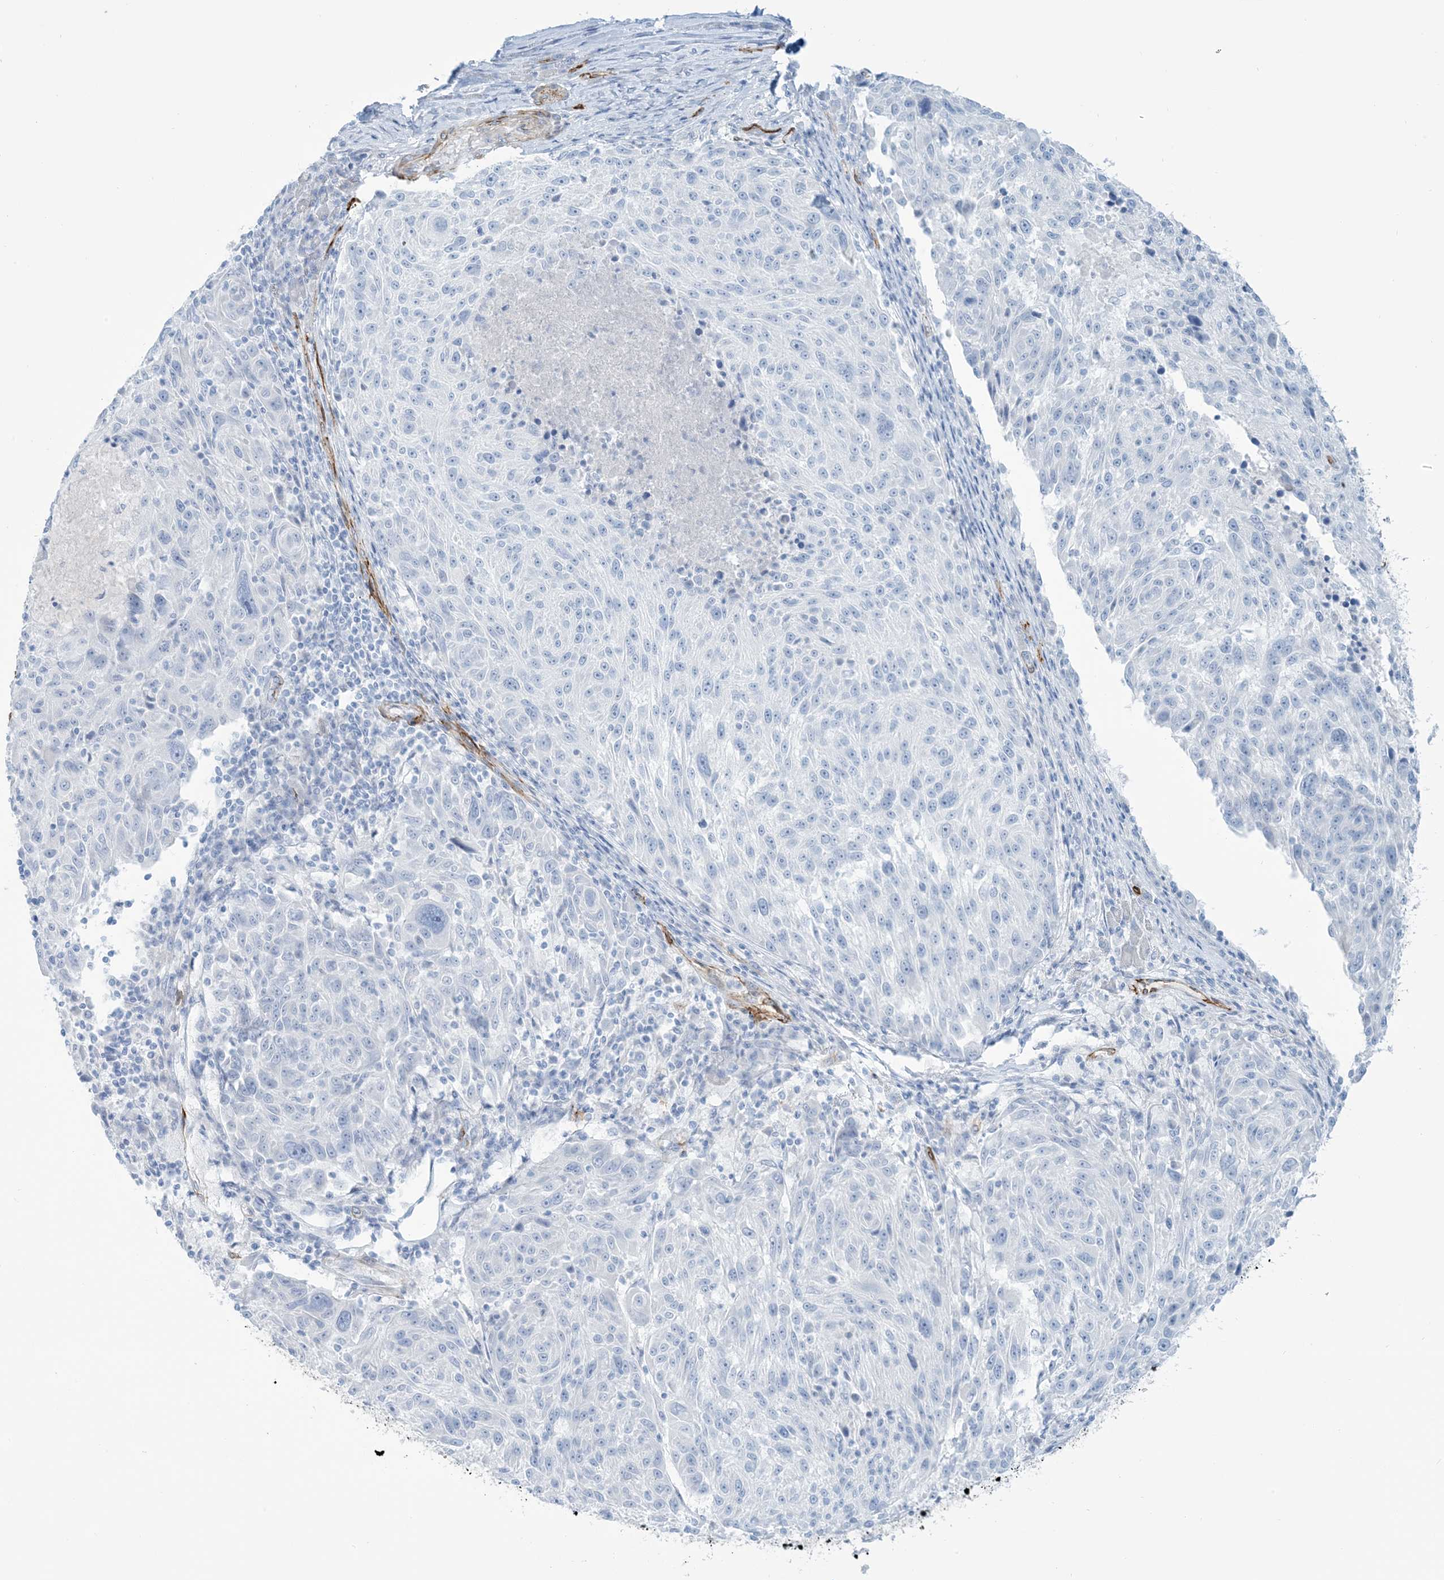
{"staining": {"intensity": "negative", "quantity": "none", "location": "none"}, "tissue": "melanoma", "cell_type": "Tumor cells", "image_type": "cancer", "snomed": [{"axis": "morphology", "description": "Malignant melanoma, NOS"}, {"axis": "topography", "description": "Skin"}], "caption": "High power microscopy histopathology image of an IHC image of malignant melanoma, revealing no significant staining in tumor cells. The staining was performed using DAB to visualize the protein expression in brown, while the nuclei were stained in blue with hematoxylin (Magnification: 20x).", "gene": "EPS8L3", "patient": {"sex": "male", "age": 53}}